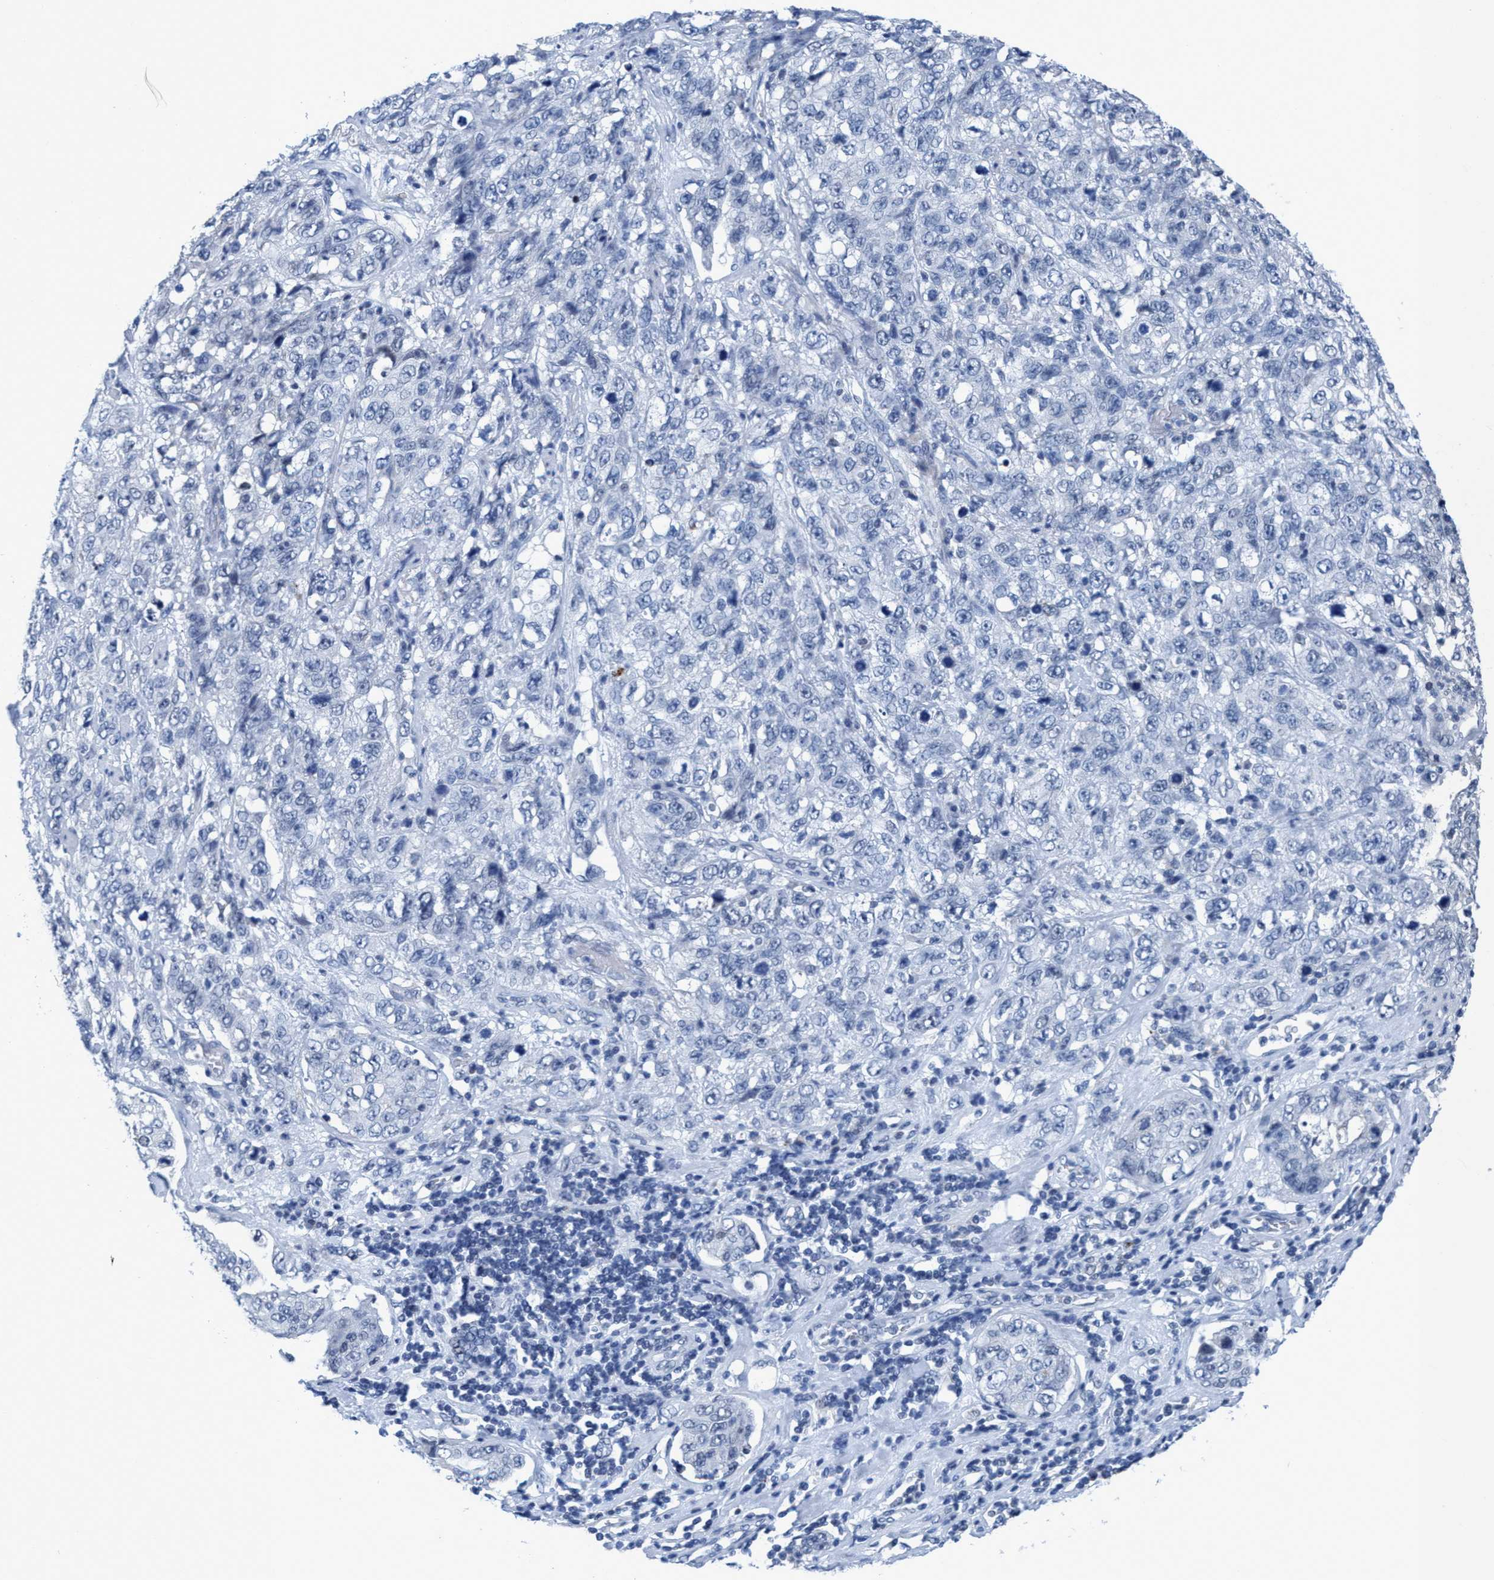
{"staining": {"intensity": "negative", "quantity": "none", "location": "none"}, "tissue": "stomach cancer", "cell_type": "Tumor cells", "image_type": "cancer", "snomed": [{"axis": "morphology", "description": "Adenocarcinoma, NOS"}, {"axis": "topography", "description": "Stomach"}], "caption": "Photomicrograph shows no protein positivity in tumor cells of adenocarcinoma (stomach) tissue. The staining was performed using DAB (3,3'-diaminobenzidine) to visualize the protein expression in brown, while the nuclei were stained in blue with hematoxylin (Magnification: 20x).", "gene": "DNAI1", "patient": {"sex": "male", "age": 48}}